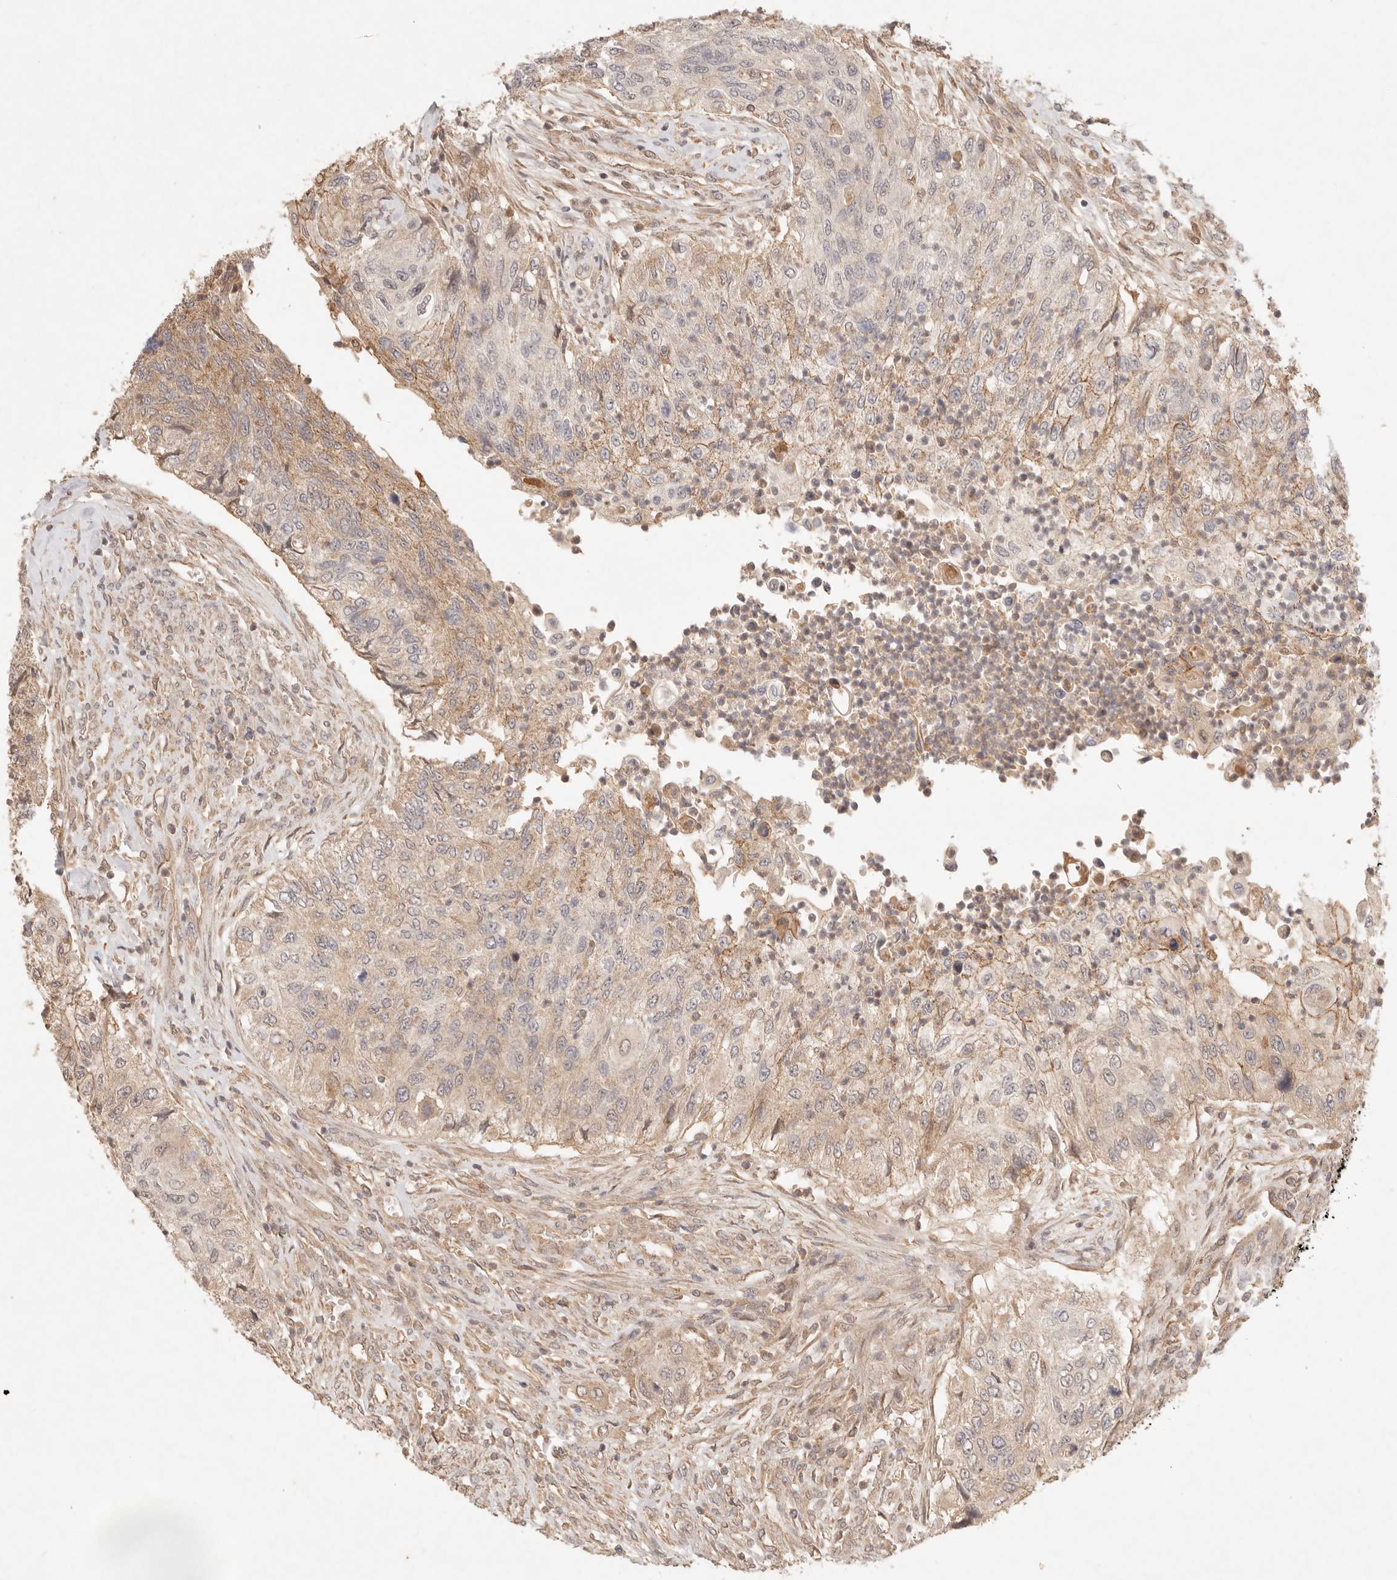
{"staining": {"intensity": "moderate", "quantity": "<25%", "location": "cytoplasmic/membranous"}, "tissue": "urothelial cancer", "cell_type": "Tumor cells", "image_type": "cancer", "snomed": [{"axis": "morphology", "description": "Urothelial carcinoma, High grade"}, {"axis": "topography", "description": "Urinary bladder"}], "caption": "Tumor cells show moderate cytoplasmic/membranous expression in about <25% of cells in high-grade urothelial carcinoma.", "gene": "PHLDA3", "patient": {"sex": "female", "age": 60}}